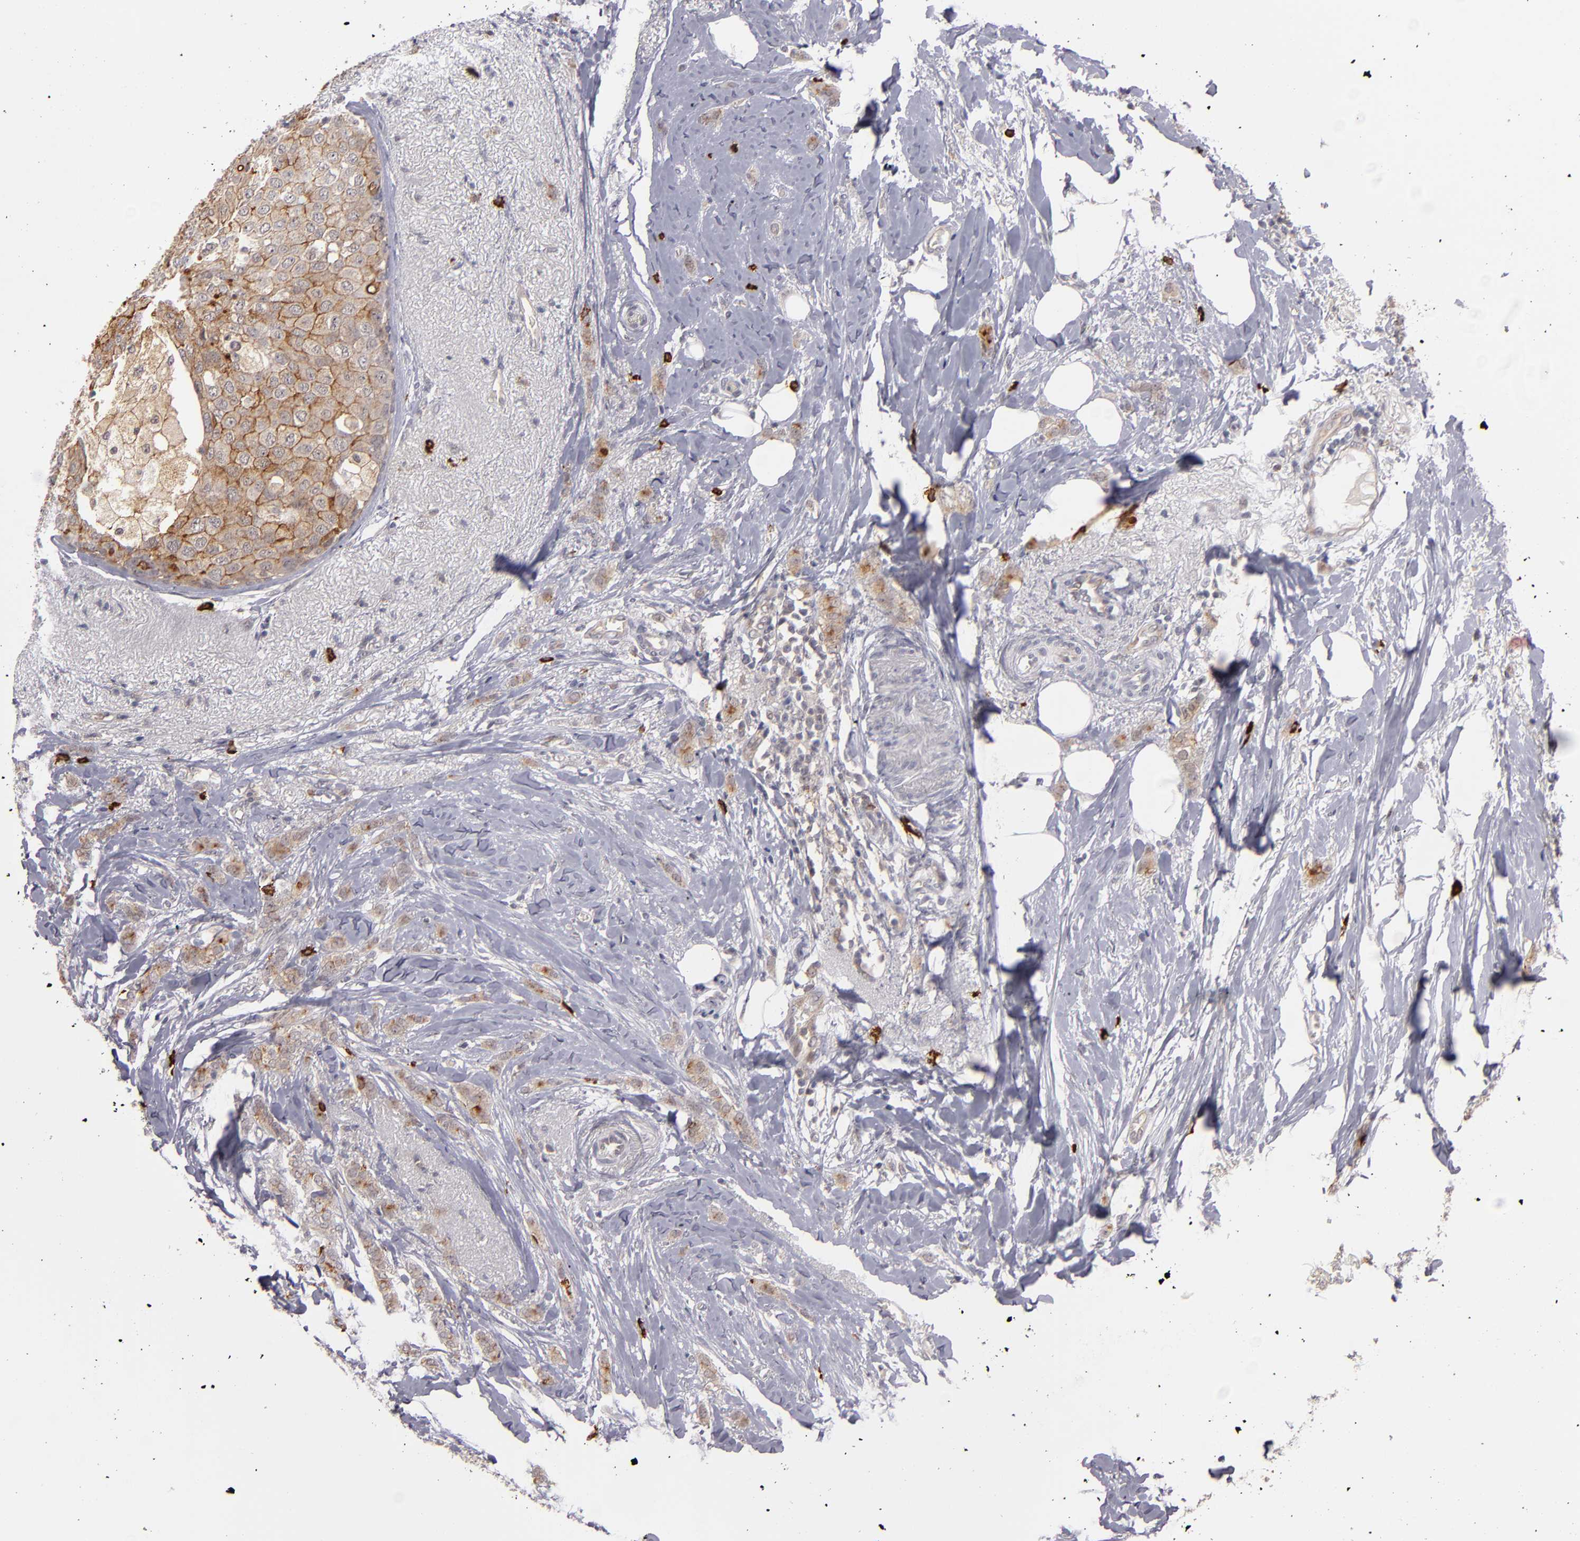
{"staining": {"intensity": "weak", "quantity": ">75%", "location": "cytoplasmic/membranous"}, "tissue": "breast cancer", "cell_type": "Tumor cells", "image_type": "cancer", "snomed": [{"axis": "morphology", "description": "Lobular carcinoma"}, {"axis": "topography", "description": "Breast"}], "caption": "An immunohistochemistry micrograph of neoplastic tissue is shown. Protein staining in brown labels weak cytoplasmic/membranous positivity in breast cancer (lobular carcinoma) within tumor cells.", "gene": "STX3", "patient": {"sex": "female", "age": 55}}